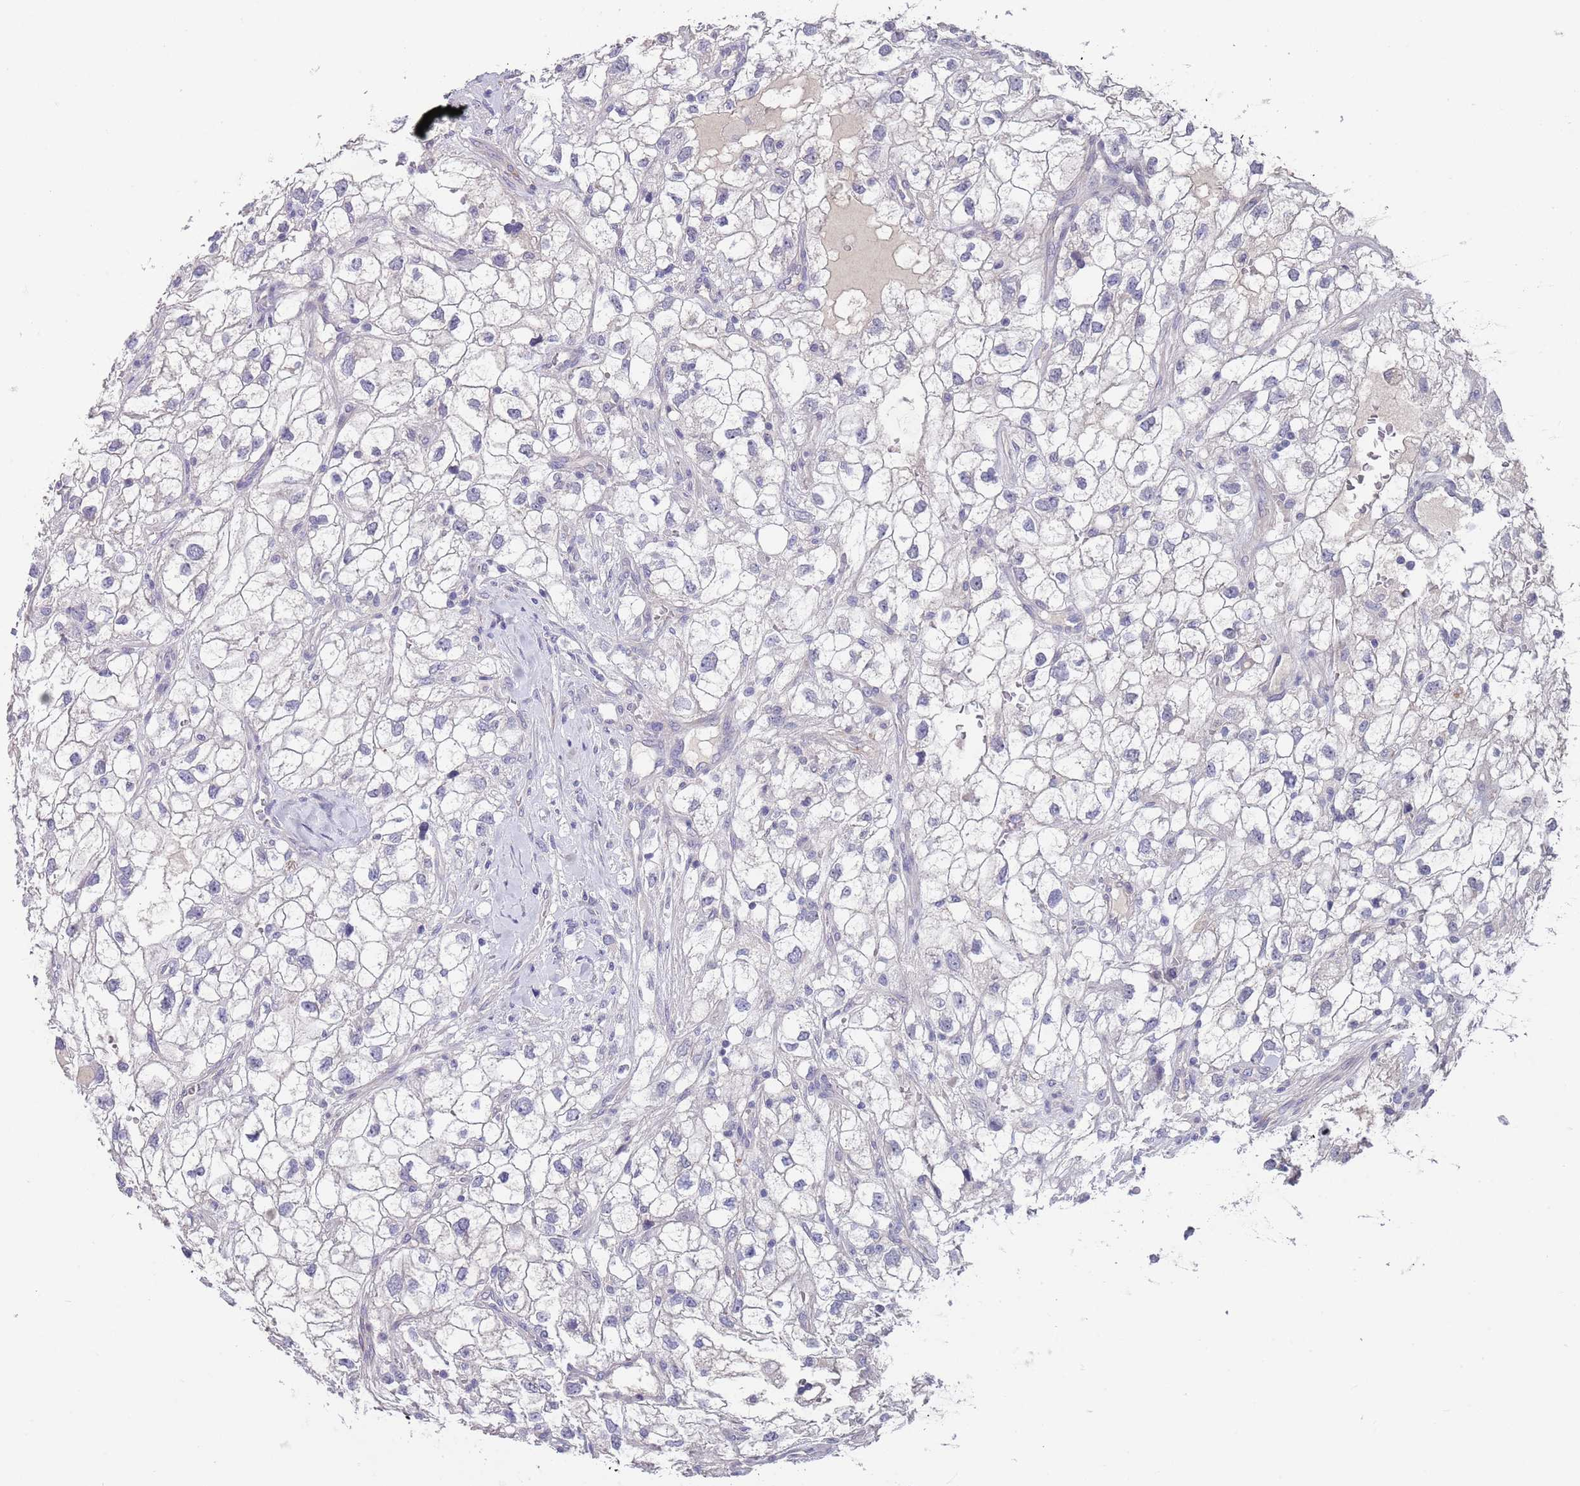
{"staining": {"intensity": "negative", "quantity": "none", "location": "none"}, "tissue": "renal cancer", "cell_type": "Tumor cells", "image_type": "cancer", "snomed": [{"axis": "morphology", "description": "Adenocarcinoma, NOS"}, {"axis": "topography", "description": "Kidney"}], "caption": "Tumor cells are negative for brown protein staining in renal cancer (adenocarcinoma). (Stains: DAB (3,3'-diaminobenzidine) immunohistochemistry (IHC) with hematoxylin counter stain, Microscopy: brightfield microscopy at high magnification).", "gene": "RNF169", "patient": {"sex": "male", "age": 59}}